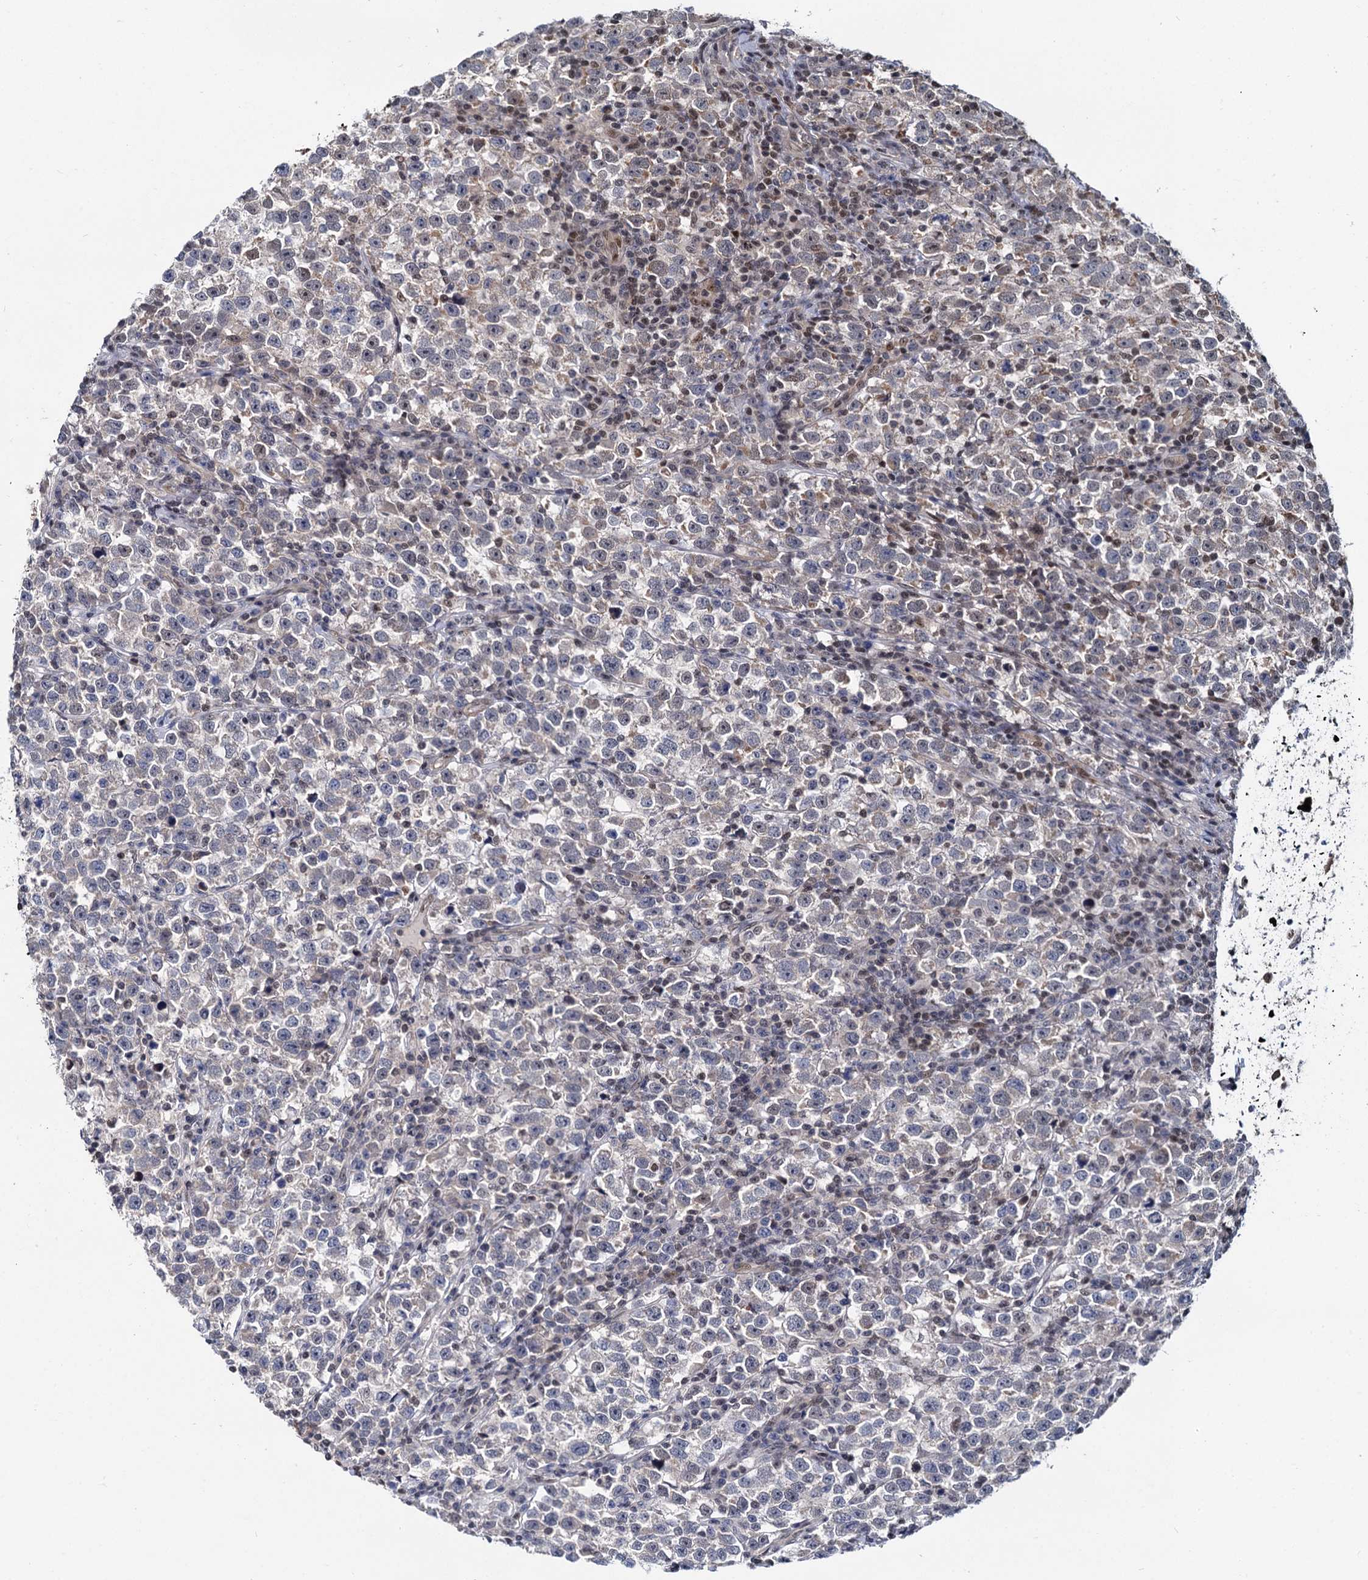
{"staining": {"intensity": "weak", "quantity": "25%-75%", "location": "nuclear"}, "tissue": "testis cancer", "cell_type": "Tumor cells", "image_type": "cancer", "snomed": [{"axis": "morphology", "description": "Normal tissue, NOS"}, {"axis": "morphology", "description": "Seminoma, NOS"}, {"axis": "topography", "description": "Testis"}], "caption": "Testis cancer tissue displays weak nuclear positivity in approximately 25%-75% of tumor cells", "gene": "UBLCP1", "patient": {"sex": "male", "age": 43}}